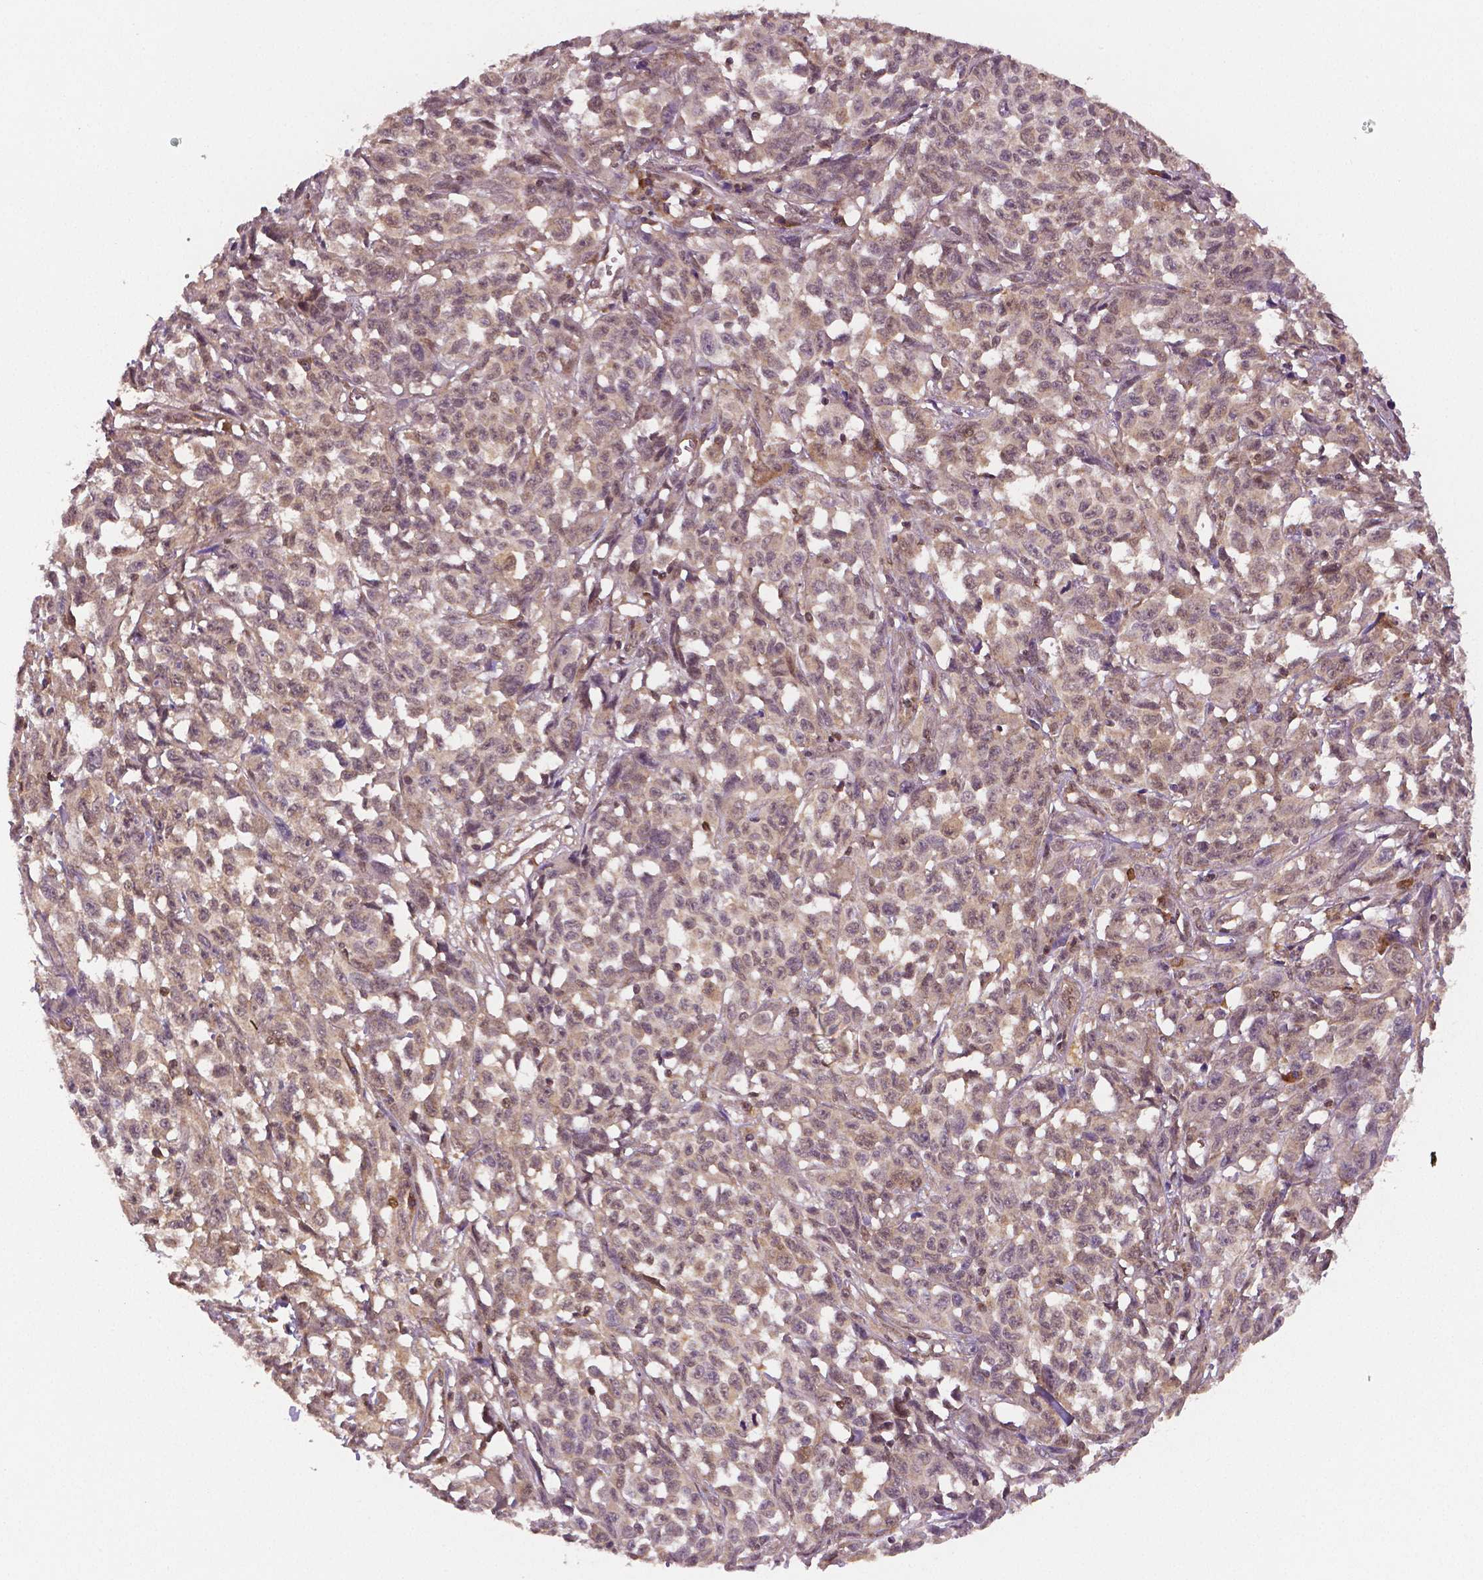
{"staining": {"intensity": "weak", "quantity": ">75%", "location": "cytoplasmic/membranous,nuclear"}, "tissue": "melanoma", "cell_type": "Tumor cells", "image_type": "cancer", "snomed": [{"axis": "morphology", "description": "Malignant melanoma, NOS"}, {"axis": "topography", "description": "Vulva, labia, clitoris and Bartholin´s gland, NO"}], "caption": "Weak cytoplasmic/membranous and nuclear protein staining is present in about >75% of tumor cells in malignant melanoma.", "gene": "STAT3", "patient": {"sex": "female", "age": 75}}